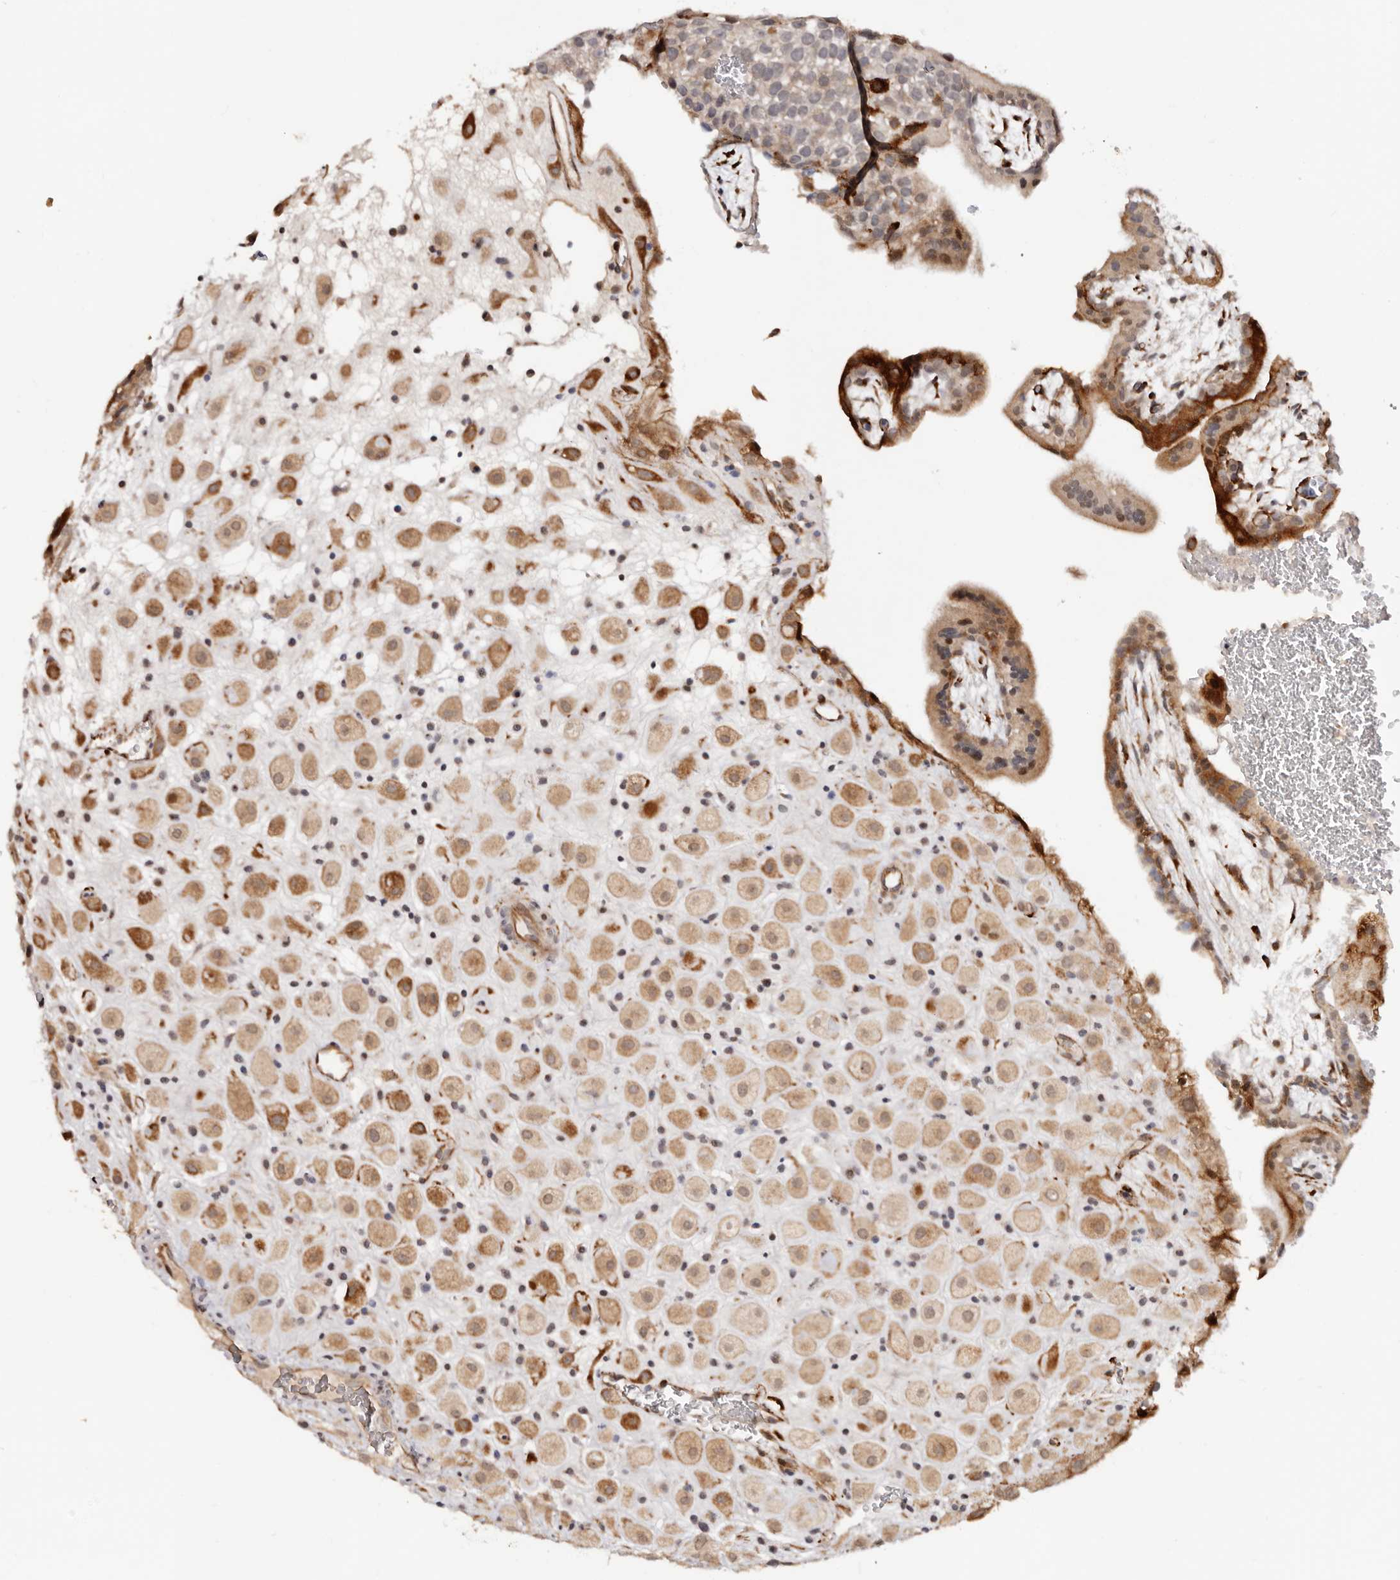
{"staining": {"intensity": "moderate", "quantity": ">75%", "location": "cytoplasmic/membranous"}, "tissue": "placenta", "cell_type": "Decidual cells", "image_type": "normal", "snomed": [{"axis": "morphology", "description": "Normal tissue, NOS"}, {"axis": "topography", "description": "Placenta"}], "caption": "IHC image of benign human placenta stained for a protein (brown), which displays medium levels of moderate cytoplasmic/membranous positivity in about >75% of decidual cells.", "gene": "BCL2L15", "patient": {"sex": "female", "age": 35}}